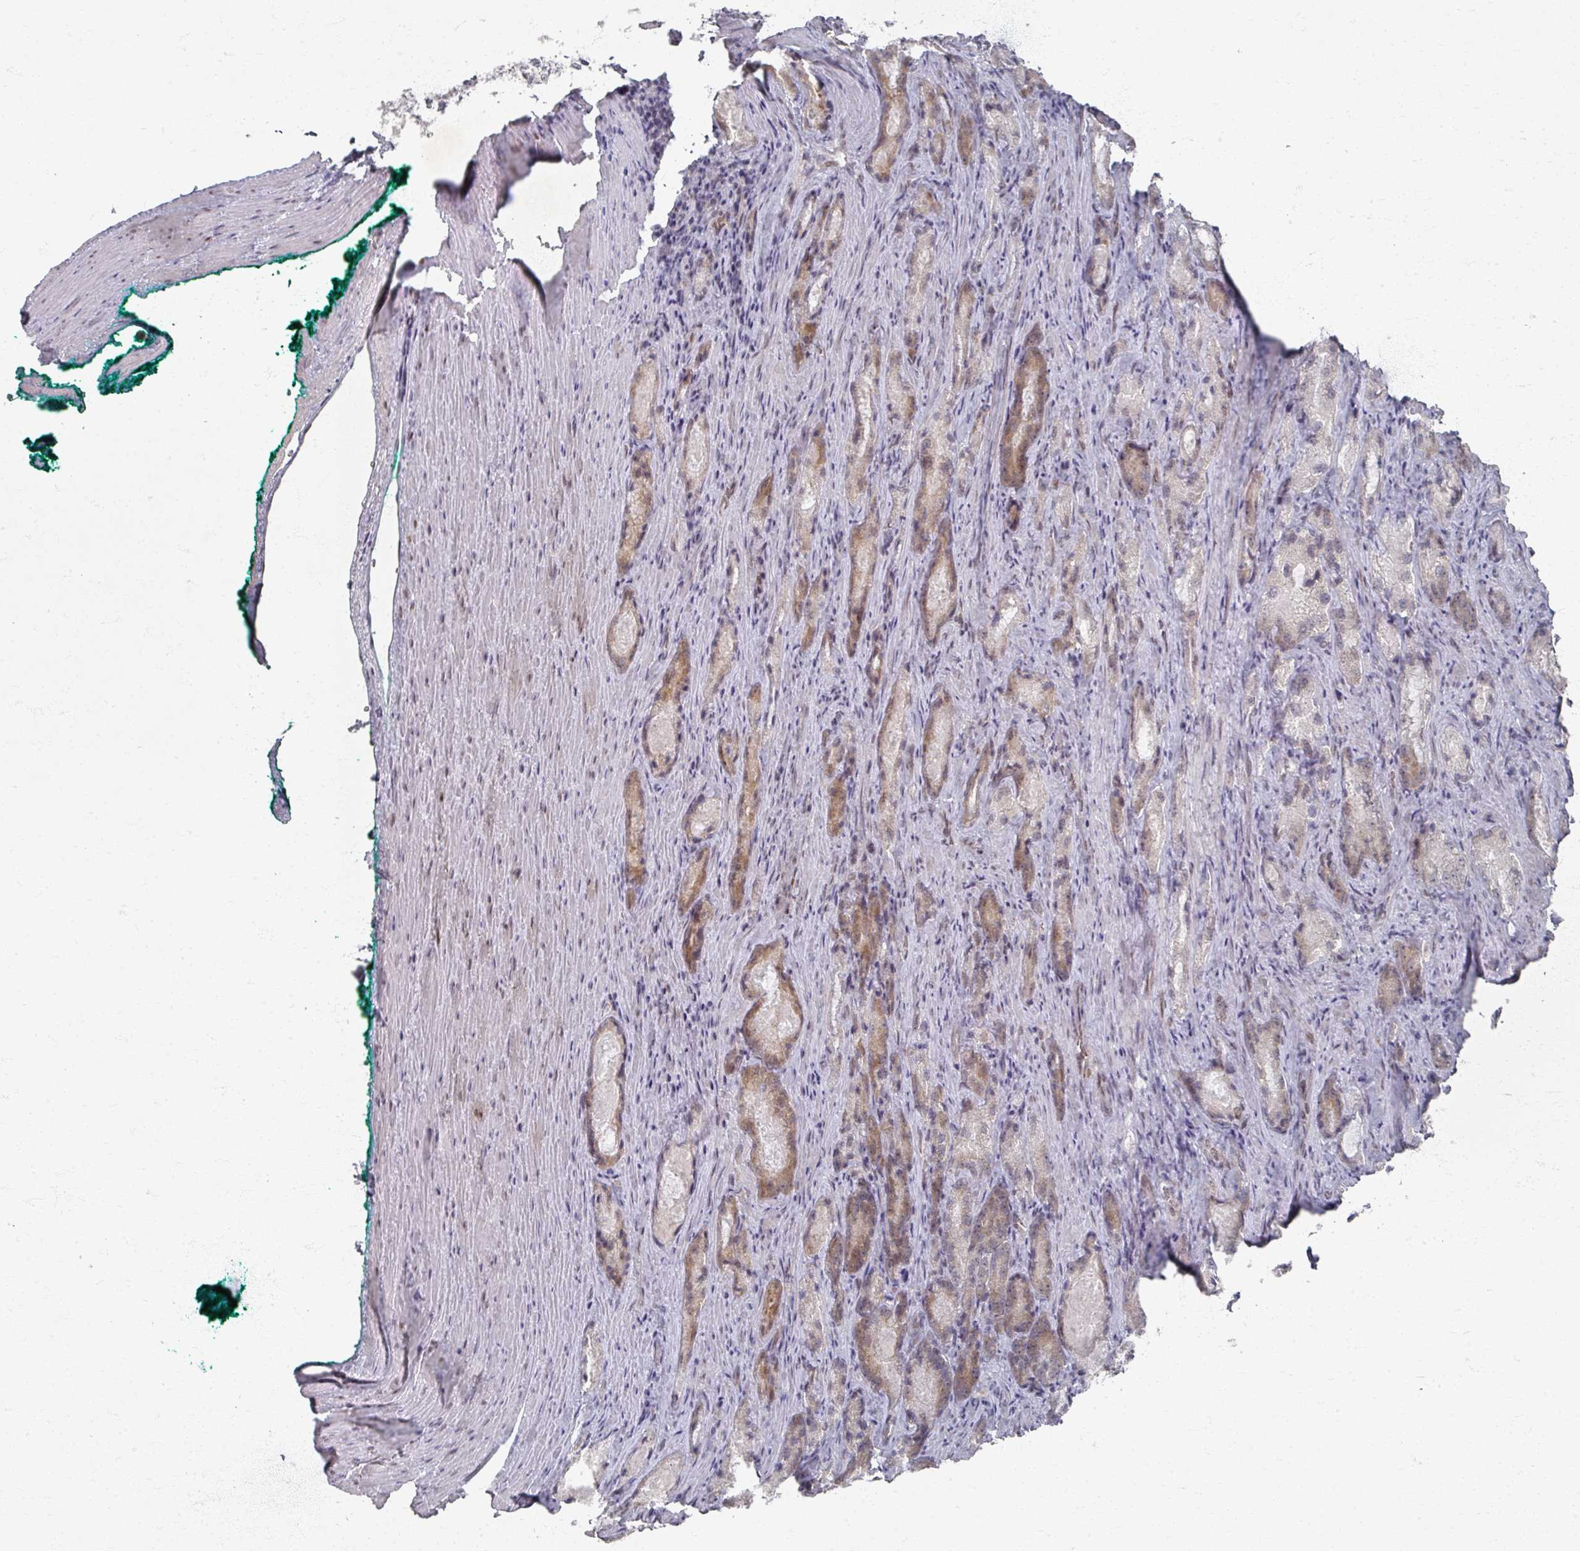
{"staining": {"intensity": "moderate", "quantity": "<25%", "location": "cytoplasmic/membranous"}, "tissue": "prostate cancer", "cell_type": "Tumor cells", "image_type": "cancer", "snomed": [{"axis": "morphology", "description": "Adenocarcinoma, Low grade"}, {"axis": "topography", "description": "Prostate"}], "caption": "Moderate cytoplasmic/membranous positivity for a protein is identified in about <25% of tumor cells of prostate low-grade adenocarcinoma using immunohistochemistry.", "gene": "PSKH1", "patient": {"sex": "male", "age": 68}}